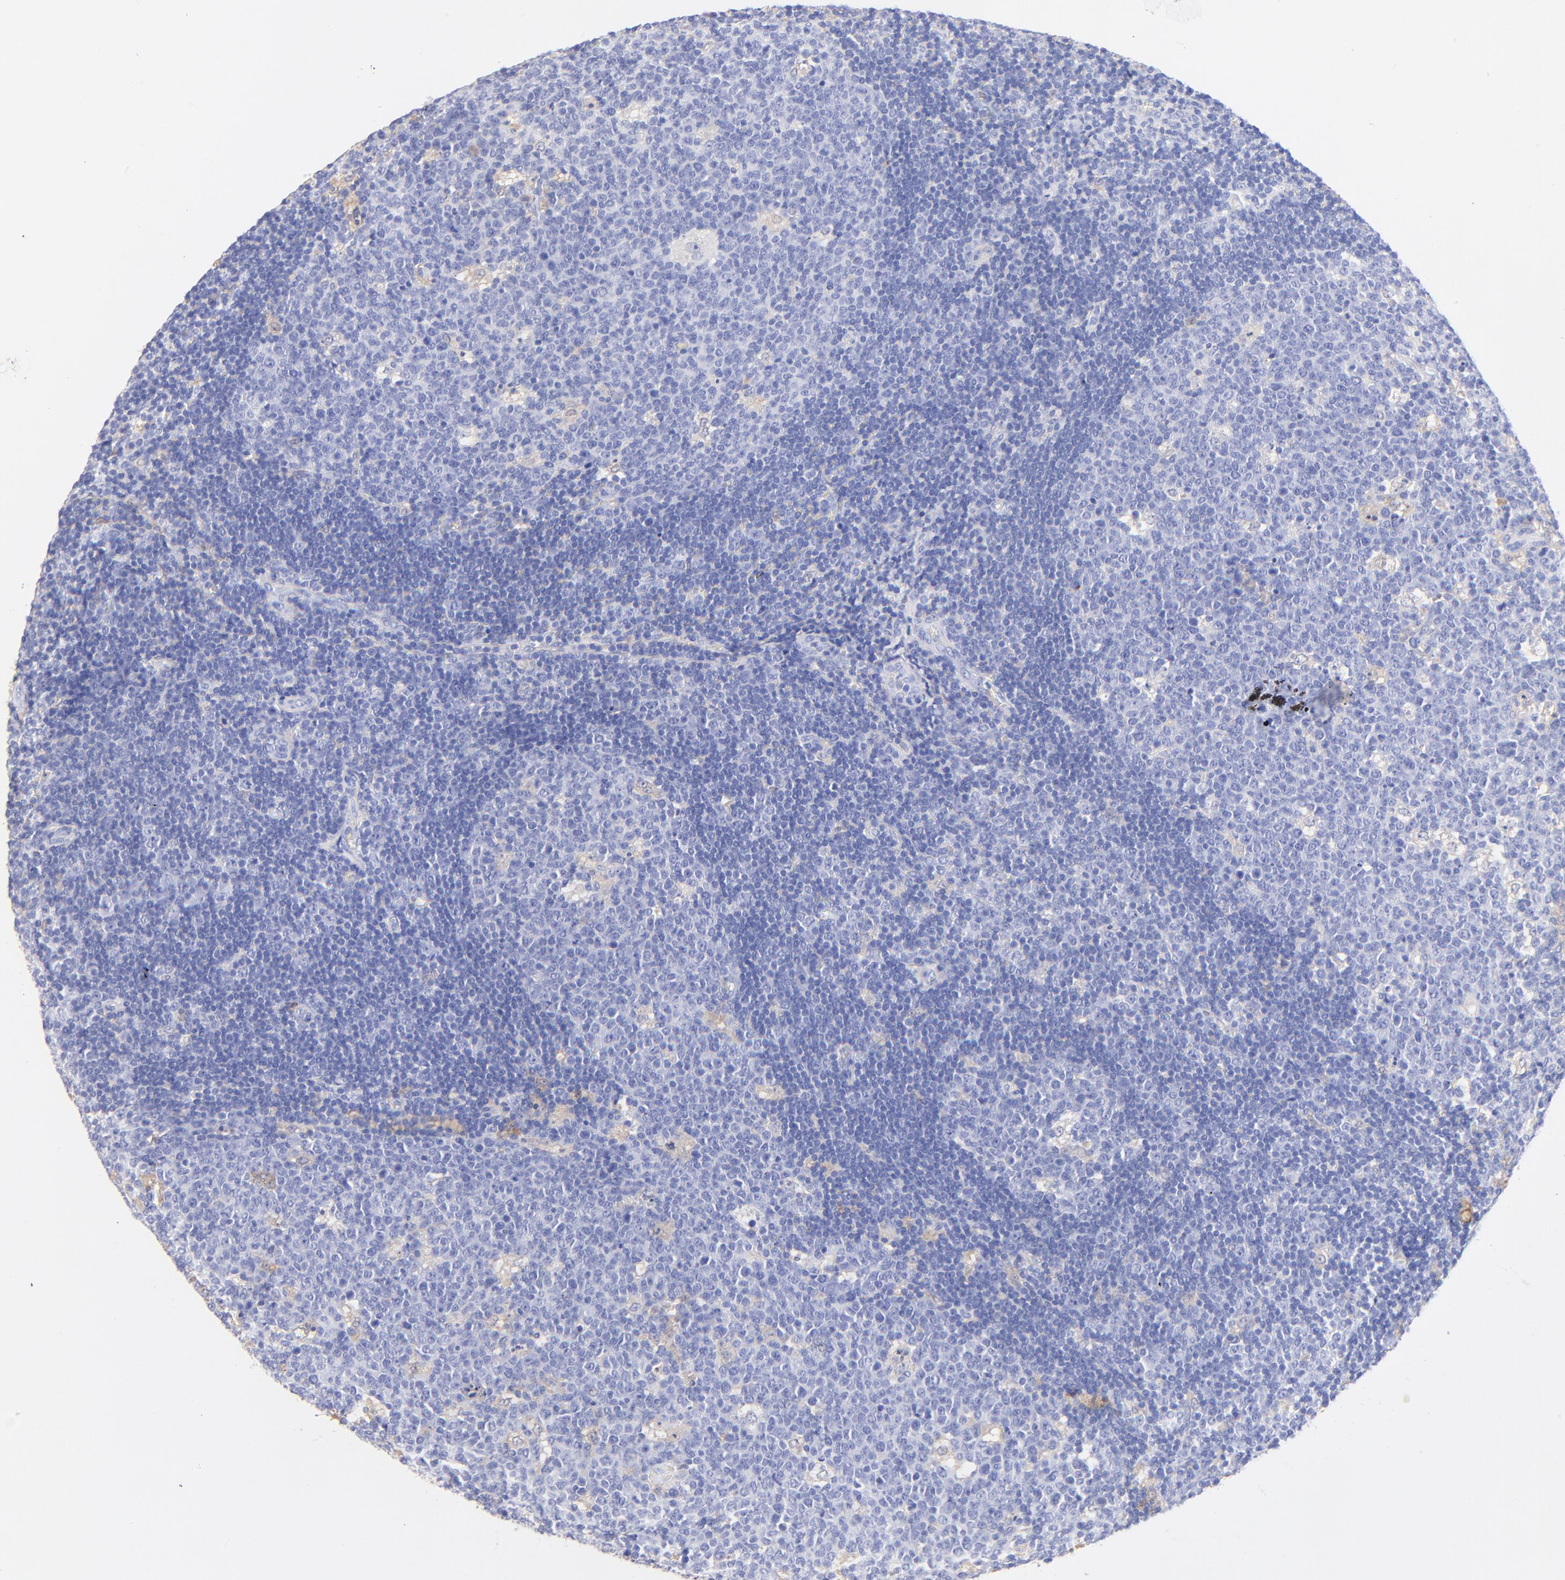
{"staining": {"intensity": "weak", "quantity": "<25%", "location": "cytoplasmic/membranous"}, "tissue": "lymph node", "cell_type": "Germinal center cells", "image_type": "normal", "snomed": [{"axis": "morphology", "description": "Normal tissue, NOS"}, {"axis": "topography", "description": "Lymph node"}, {"axis": "topography", "description": "Salivary gland"}], "caption": "A high-resolution histopathology image shows immunohistochemistry (IHC) staining of benign lymph node, which shows no significant expression in germinal center cells.", "gene": "ALDH1A1", "patient": {"sex": "male", "age": 8}}